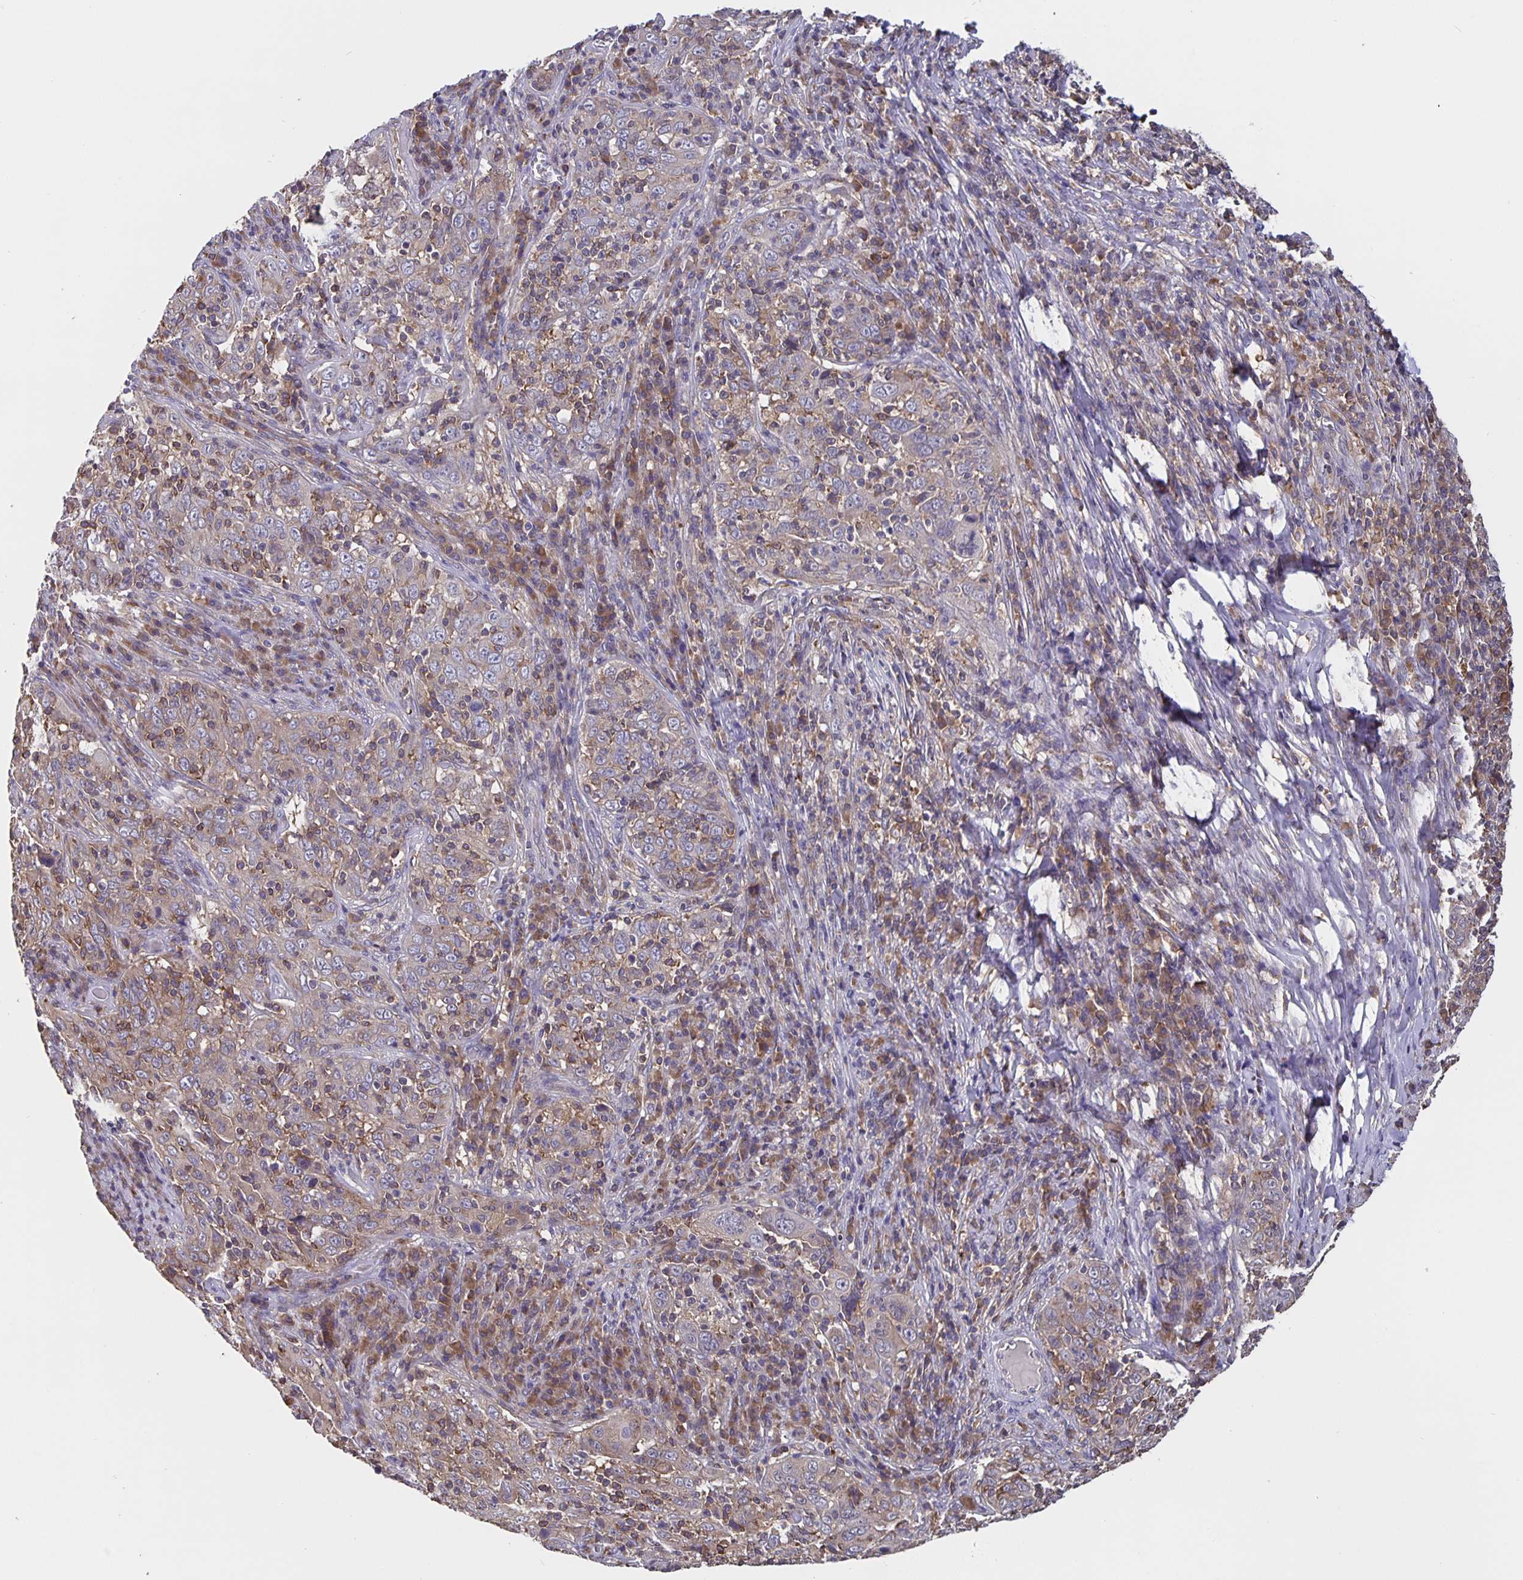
{"staining": {"intensity": "weak", "quantity": "<25%", "location": "cytoplasmic/membranous"}, "tissue": "cervical cancer", "cell_type": "Tumor cells", "image_type": "cancer", "snomed": [{"axis": "morphology", "description": "Squamous cell carcinoma, NOS"}, {"axis": "topography", "description": "Cervix"}], "caption": "This is an immunohistochemistry photomicrograph of human squamous cell carcinoma (cervical). There is no staining in tumor cells.", "gene": "FEM1C", "patient": {"sex": "female", "age": 46}}